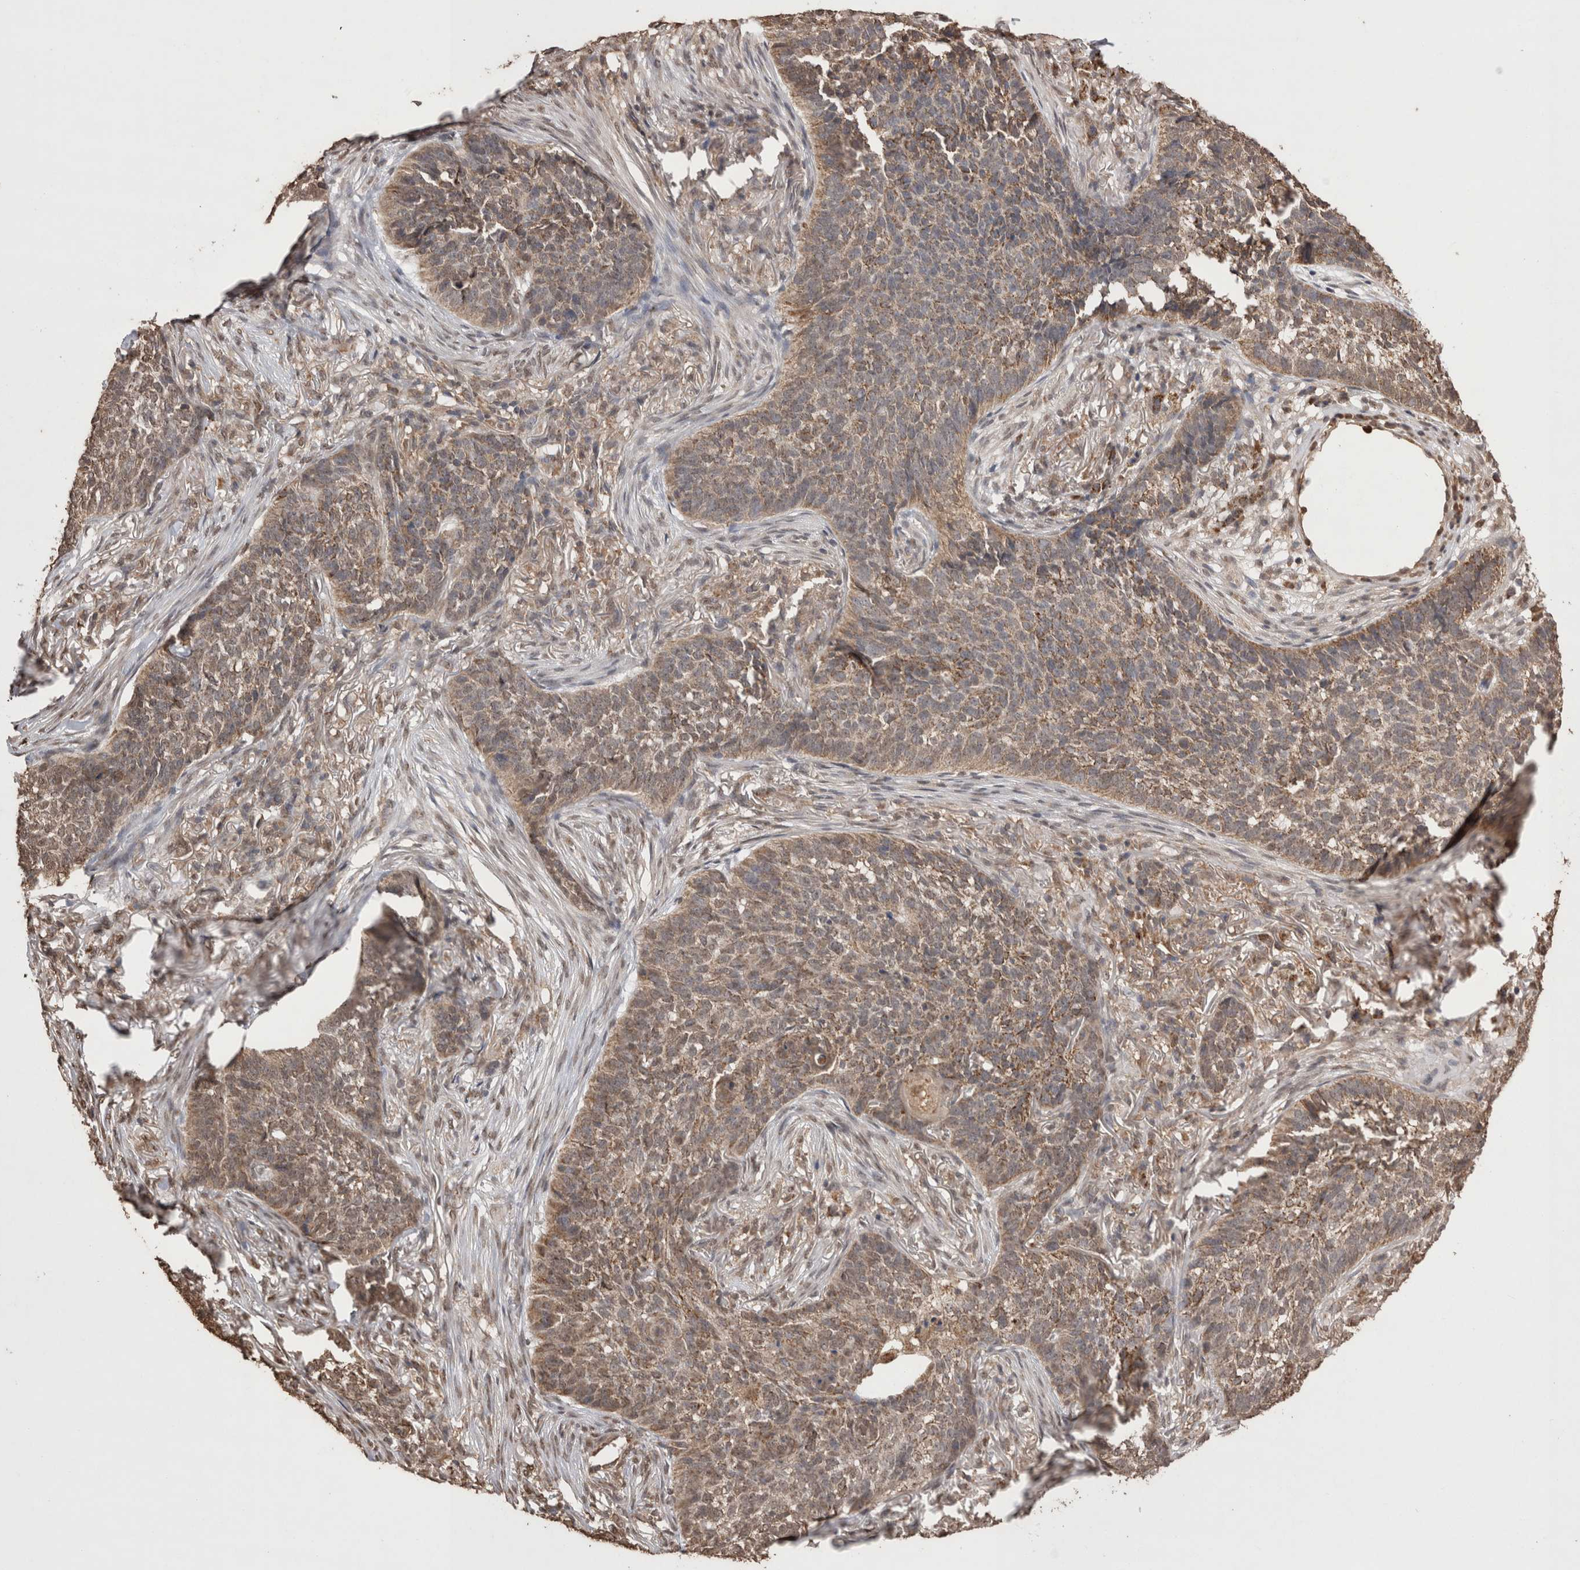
{"staining": {"intensity": "weak", "quantity": ">75%", "location": "cytoplasmic/membranous"}, "tissue": "skin cancer", "cell_type": "Tumor cells", "image_type": "cancer", "snomed": [{"axis": "morphology", "description": "Basal cell carcinoma"}, {"axis": "topography", "description": "Skin"}], "caption": "Protein expression analysis of basal cell carcinoma (skin) shows weak cytoplasmic/membranous positivity in approximately >75% of tumor cells.", "gene": "GRK5", "patient": {"sex": "male", "age": 85}}